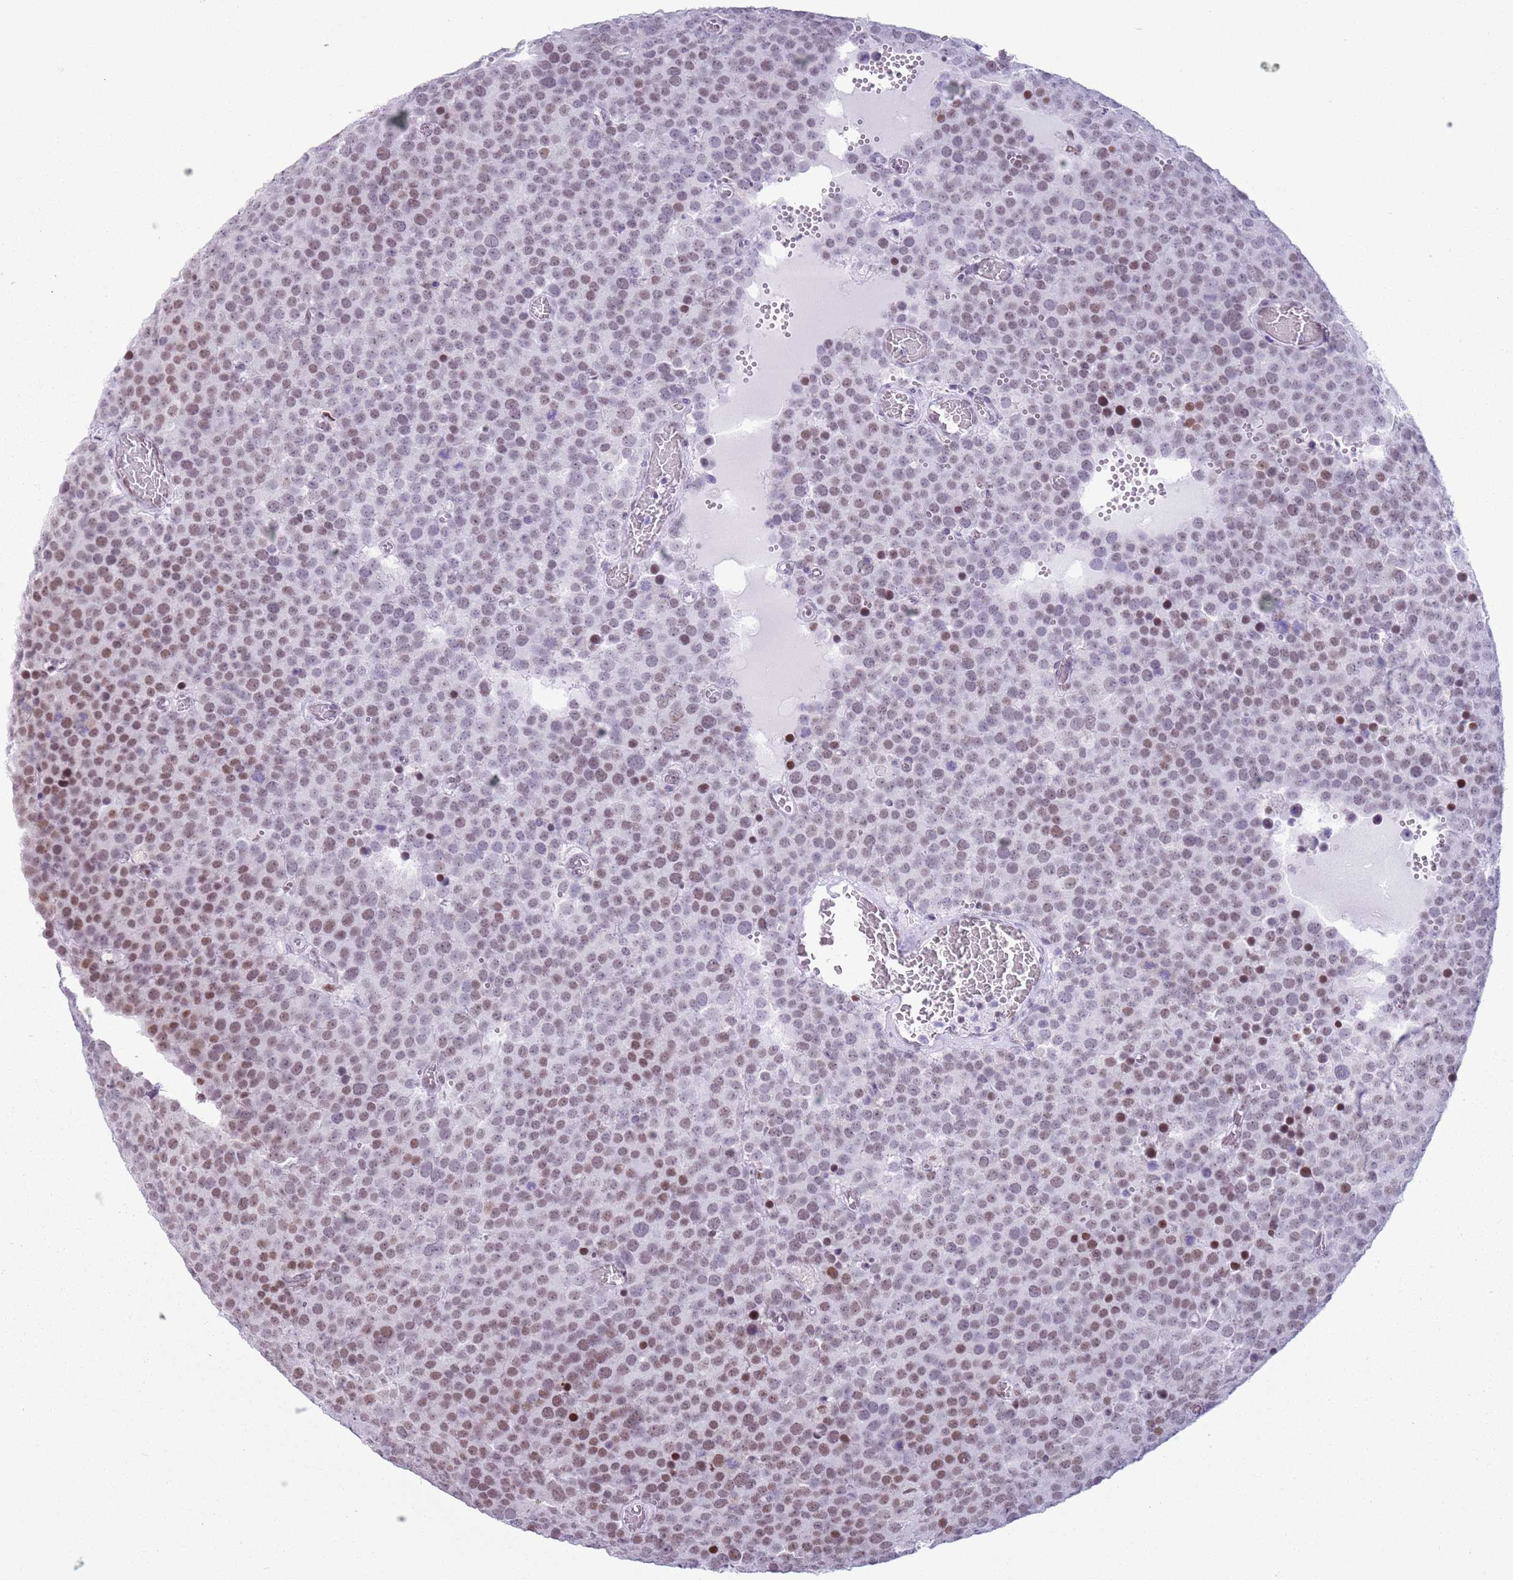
{"staining": {"intensity": "moderate", "quantity": "25%-75%", "location": "nuclear"}, "tissue": "testis cancer", "cell_type": "Tumor cells", "image_type": "cancer", "snomed": [{"axis": "morphology", "description": "Normal tissue, NOS"}, {"axis": "morphology", "description": "Seminoma, NOS"}, {"axis": "topography", "description": "Testis"}], "caption": "Immunohistochemical staining of human testis cancer (seminoma) reveals moderate nuclear protein staining in about 25%-75% of tumor cells.", "gene": "FAM104B", "patient": {"sex": "male", "age": 71}}